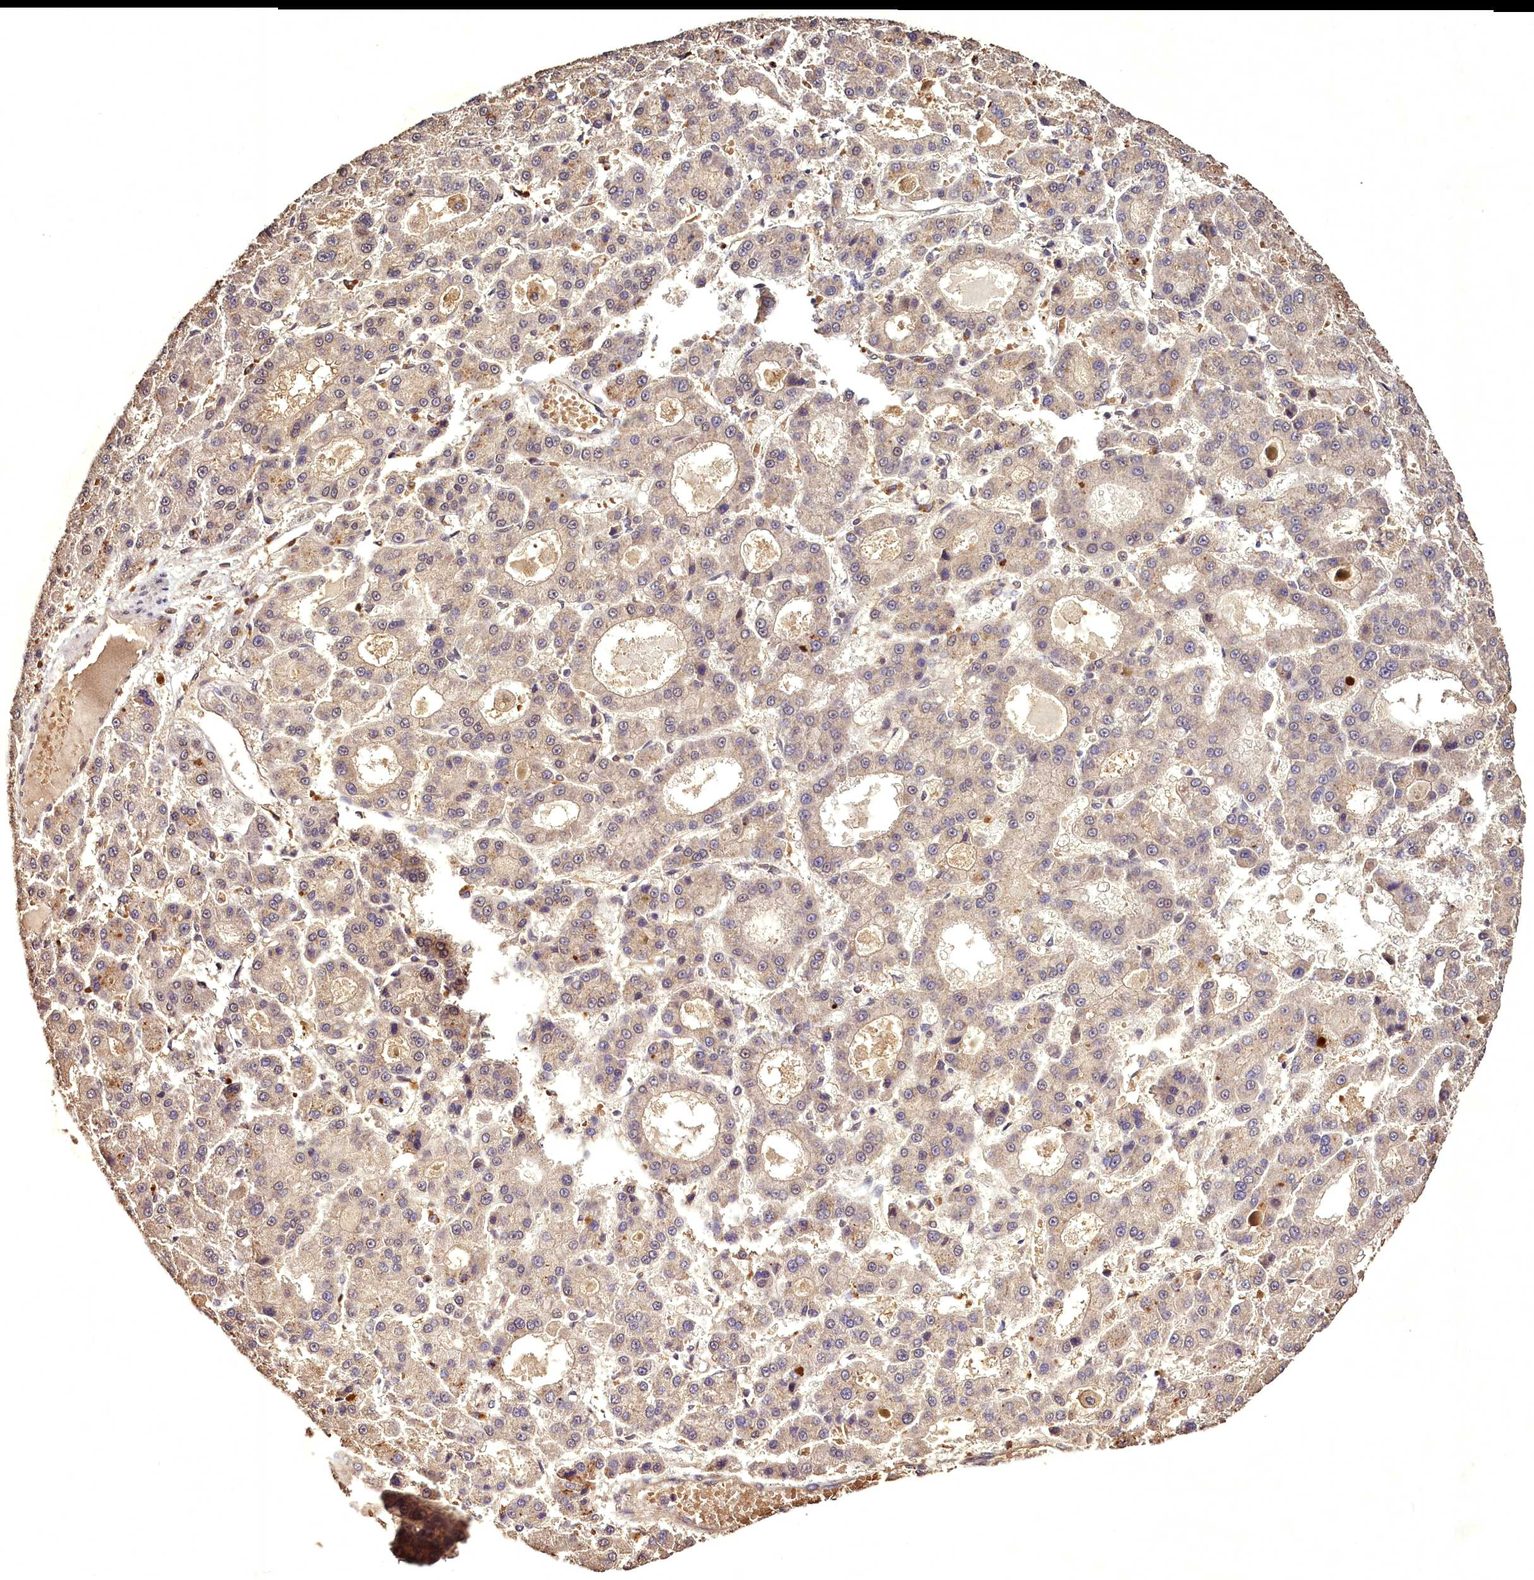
{"staining": {"intensity": "weak", "quantity": "25%-75%", "location": "cytoplasmic/membranous"}, "tissue": "liver cancer", "cell_type": "Tumor cells", "image_type": "cancer", "snomed": [{"axis": "morphology", "description": "Carcinoma, Hepatocellular, NOS"}, {"axis": "topography", "description": "Liver"}], "caption": "Brown immunohistochemical staining in liver hepatocellular carcinoma shows weak cytoplasmic/membranous staining in about 25%-75% of tumor cells.", "gene": "VPS51", "patient": {"sex": "male", "age": 70}}